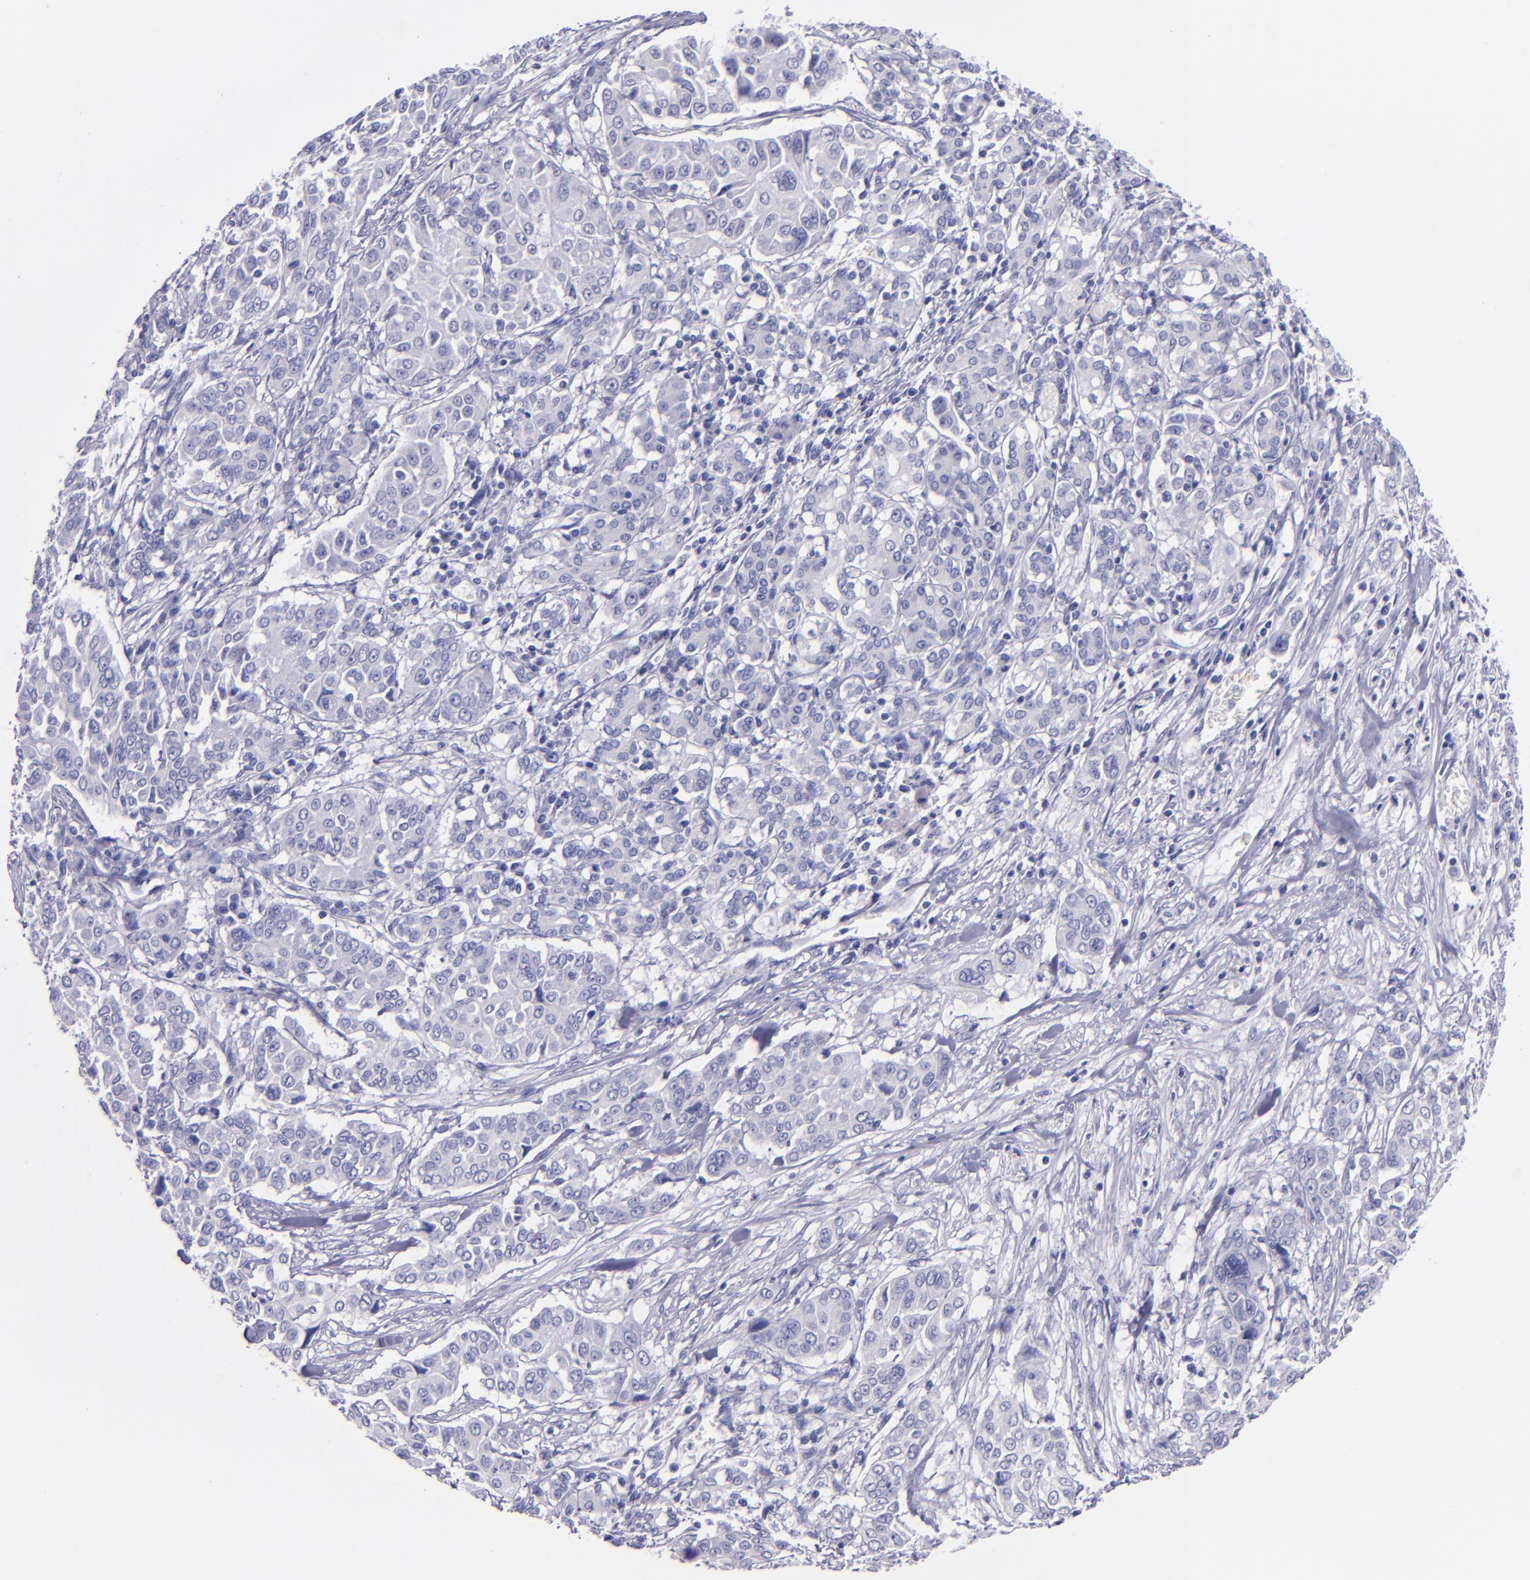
{"staining": {"intensity": "negative", "quantity": "none", "location": "none"}, "tissue": "pancreatic cancer", "cell_type": "Tumor cells", "image_type": "cancer", "snomed": [{"axis": "morphology", "description": "Adenocarcinoma, NOS"}, {"axis": "topography", "description": "Pancreas"}], "caption": "DAB (3,3'-diaminobenzidine) immunohistochemical staining of pancreatic cancer (adenocarcinoma) exhibits no significant positivity in tumor cells.", "gene": "TNNT3", "patient": {"sex": "female", "age": 52}}